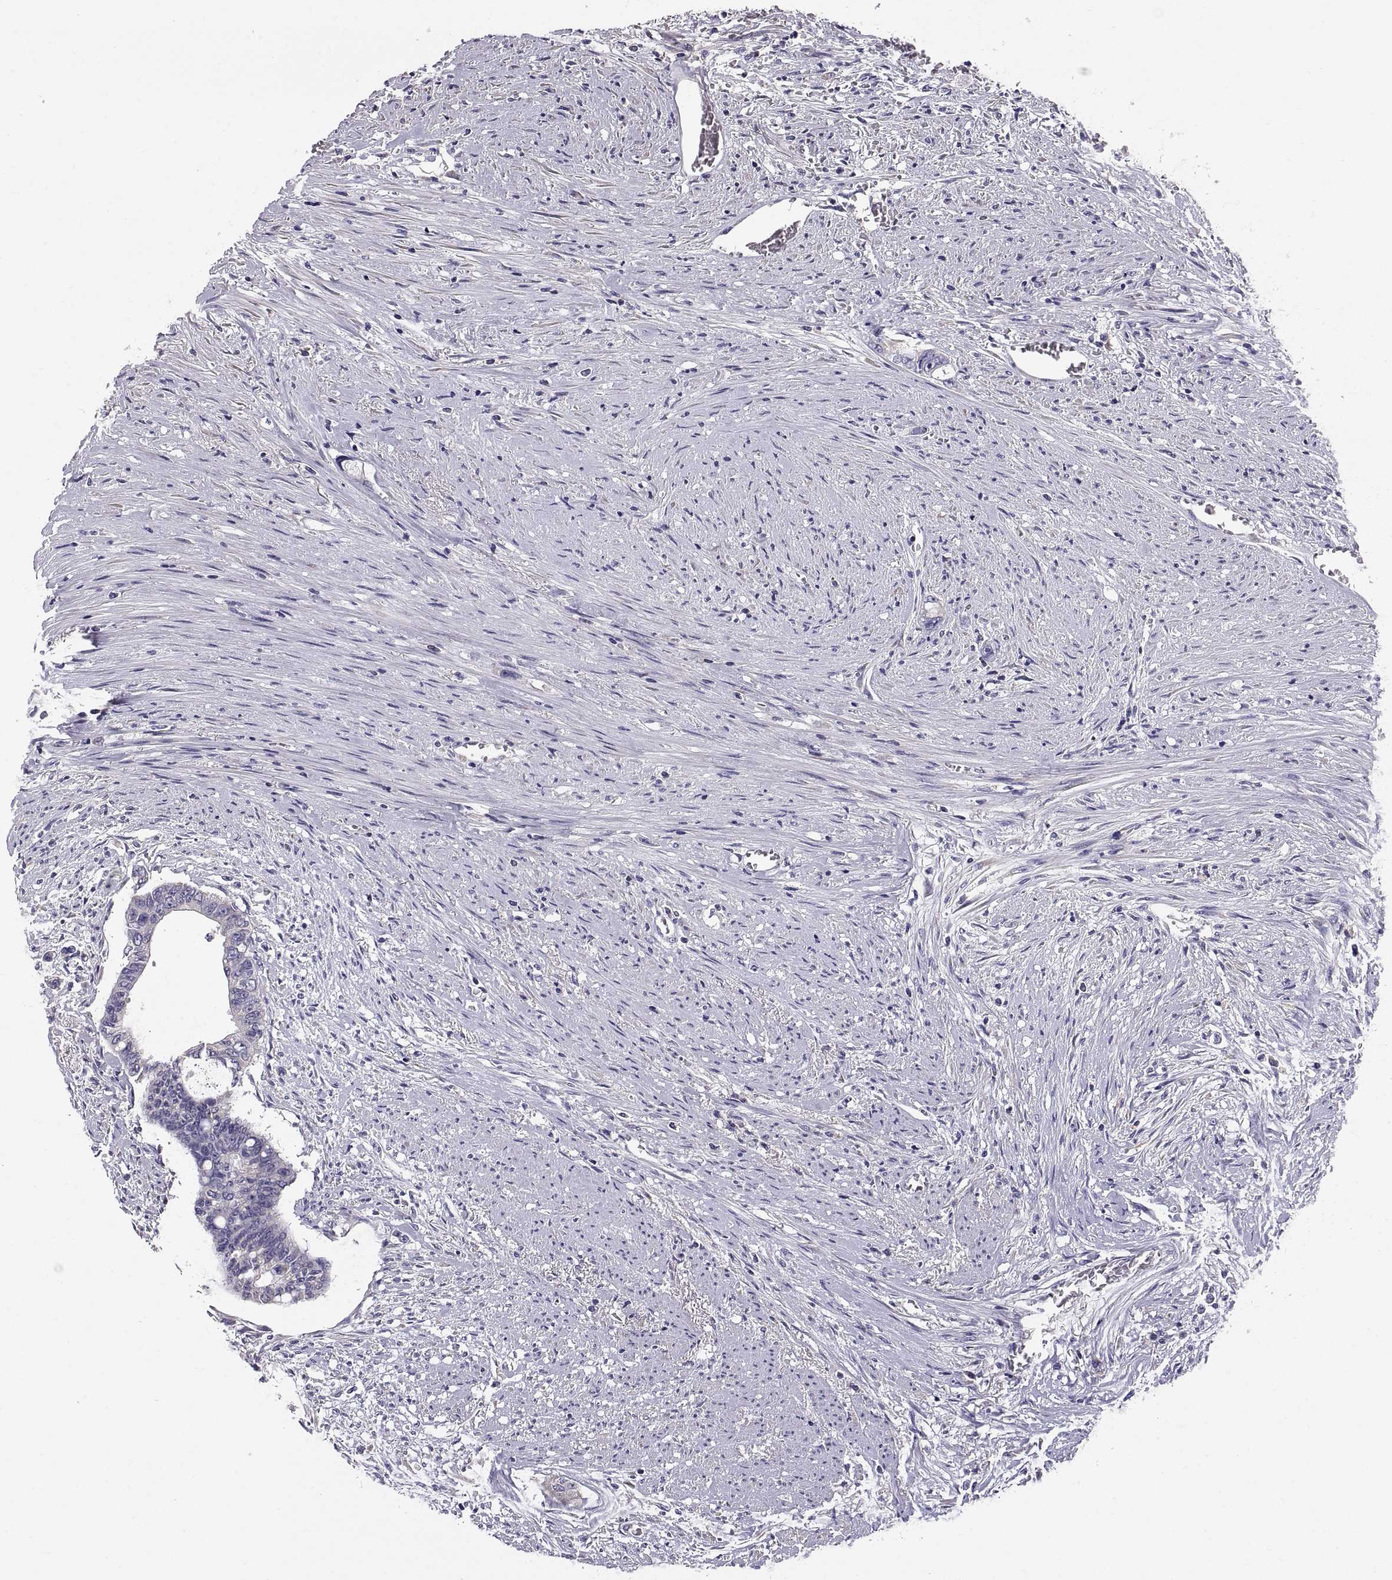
{"staining": {"intensity": "negative", "quantity": "none", "location": "none"}, "tissue": "colorectal cancer", "cell_type": "Tumor cells", "image_type": "cancer", "snomed": [{"axis": "morphology", "description": "Adenocarcinoma, NOS"}, {"axis": "topography", "description": "Rectum"}], "caption": "Colorectal cancer stained for a protein using immunohistochemistry (IHC) reveals no staining tumor cells.", "gene": "TNNC1", "patient": {"sex": "male", "age": 59}}